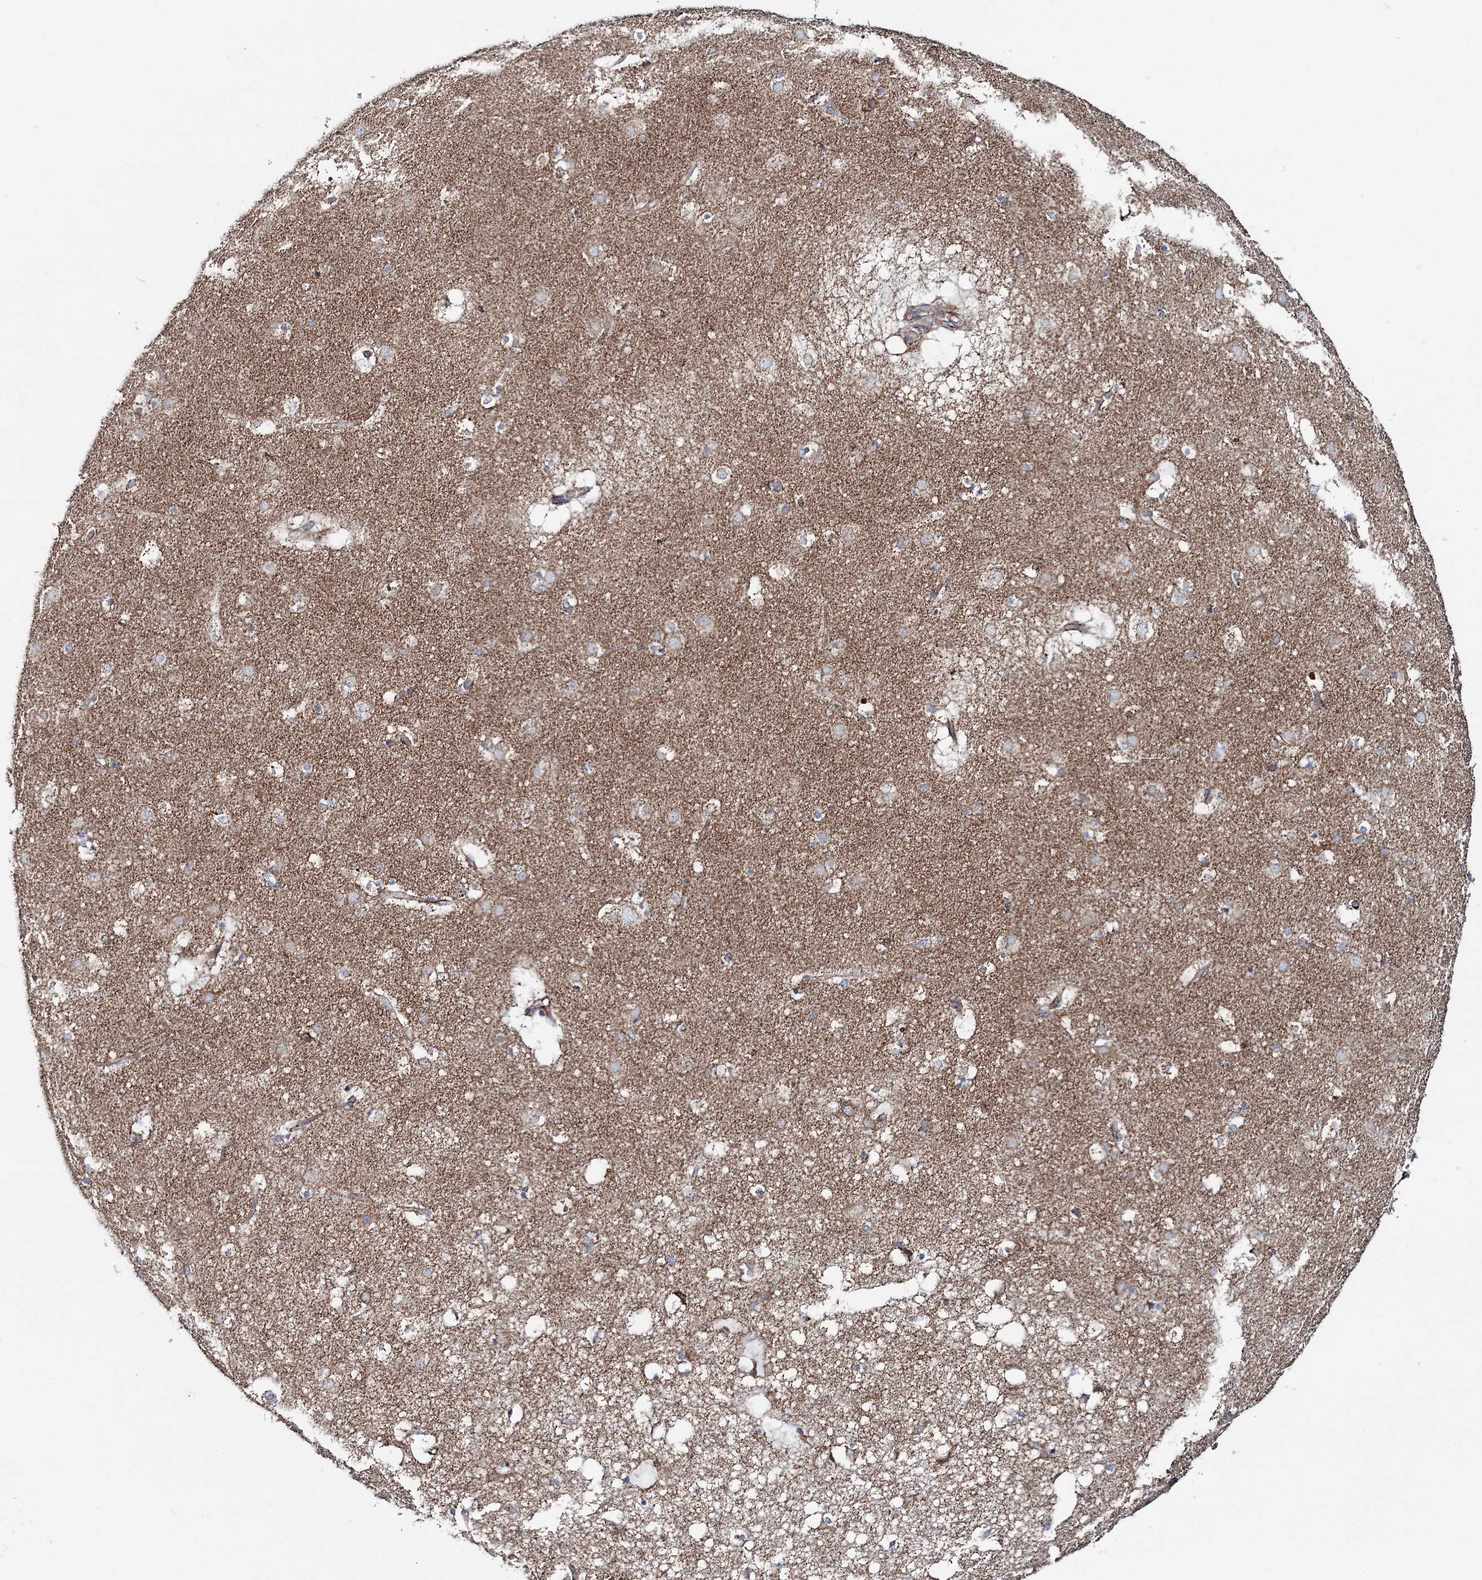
{"staining": {"intensity": "weak", "quantity": "25%-75%", "location": "cytoplasmic/membranous"}, "tissue": "caudate", "cell_type": "Glial cells", "image_type": "normal", "snomed": [{"axis": "morphology", "description": "Normal tissue, NOS"}, {"axis": "topography", "description": "Lateral ventricle wall"}], "caption": "IHC (DAB) staining of benign caudate demonstrates weak cytoplasmic/membranous protein expression in about 25%-75% of glial cells. (brown staining indicates protein expression, while blue staining denotes nuclei).", "gene": "ARHGAP6", "patient": {"sex": "male", "age": 70}}